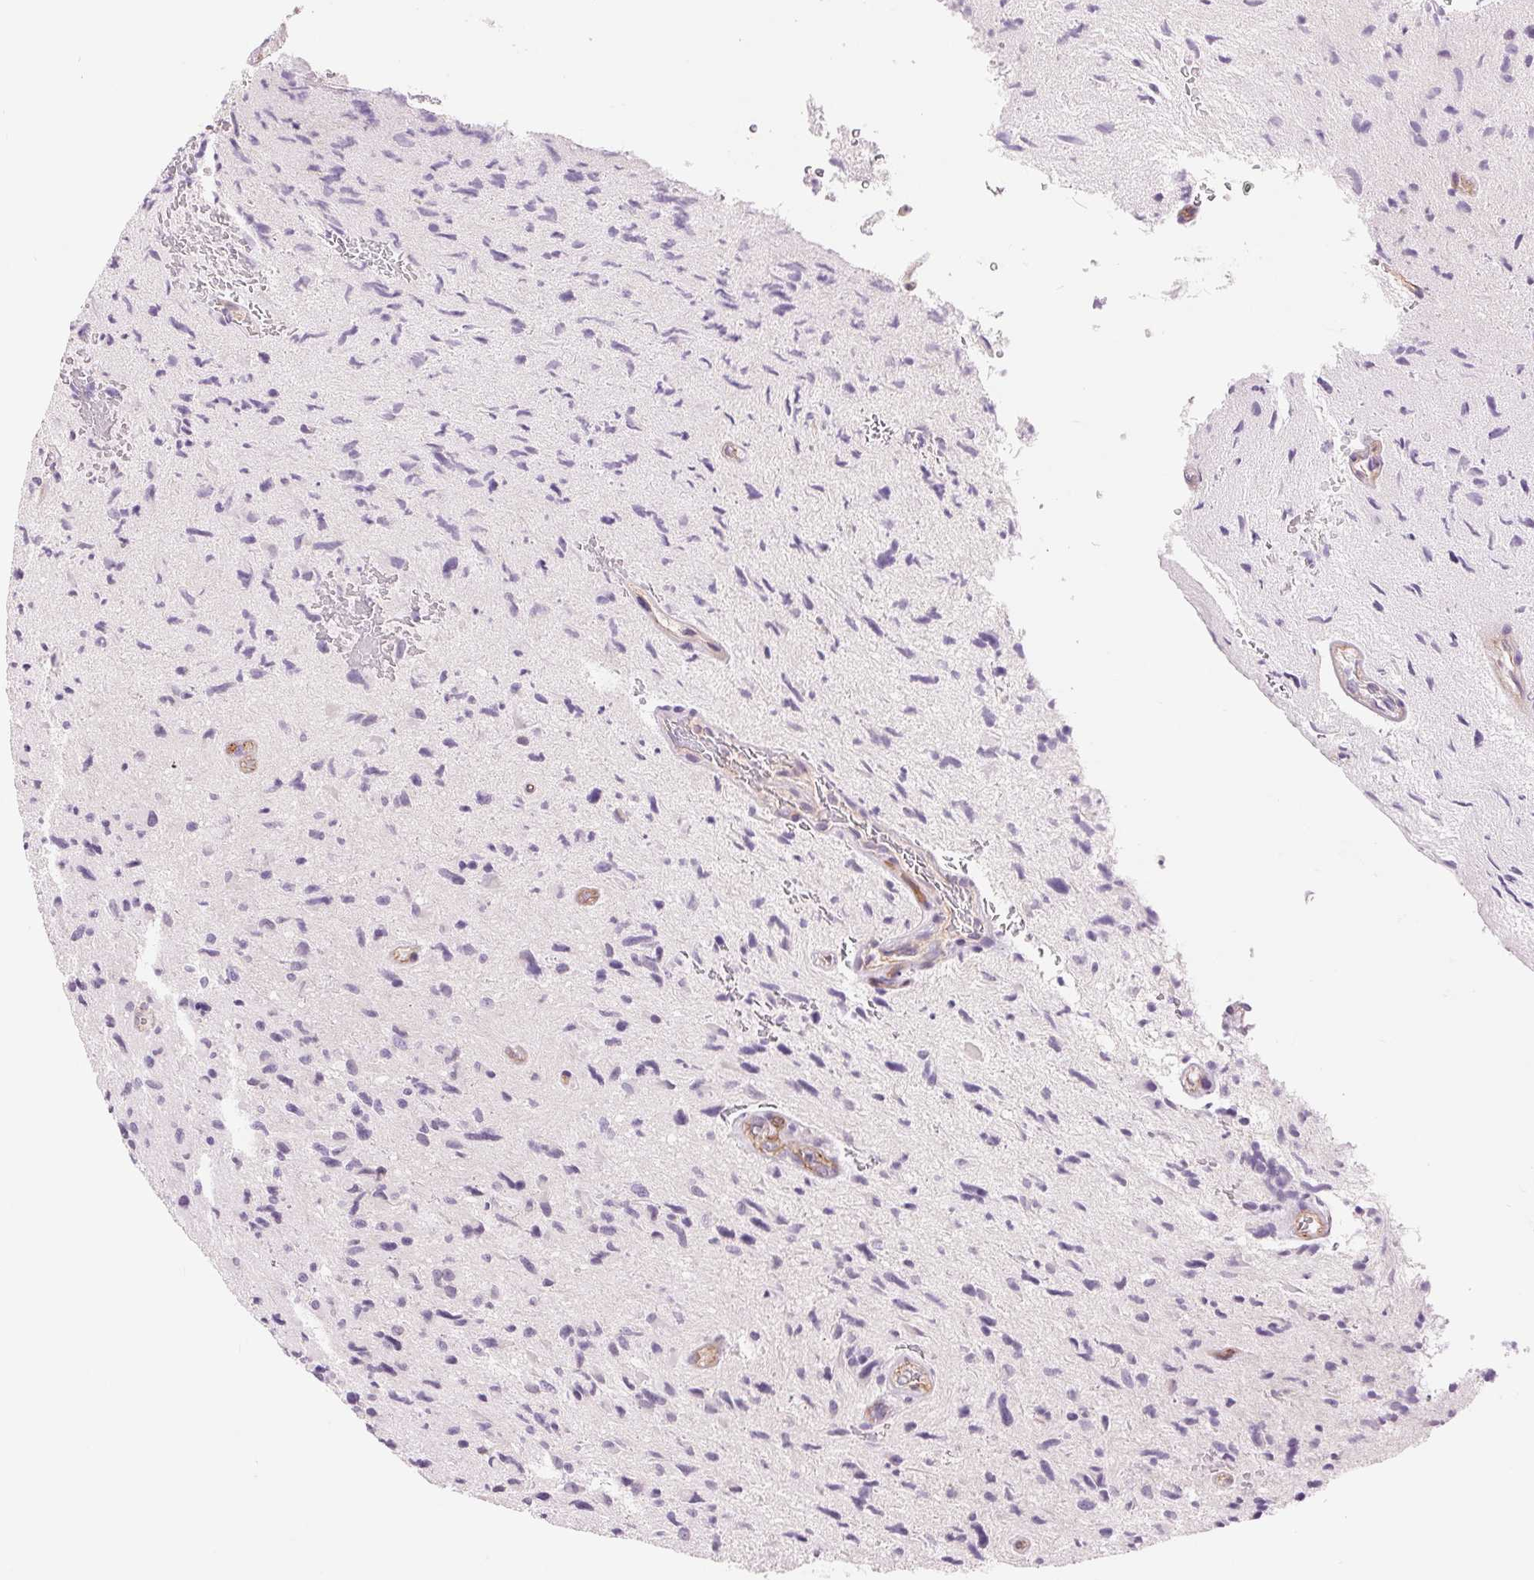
{"staining": {"intensity": "negative", "quantity": "none", "location": "none"}, "tissue": "glioma", "cell_type": "Tumor cells", "image_type": "cancer", "snomed": [{"axis": "morphology", "description": "Glioma, malignant, High grade"}, {"axis": "topography", "description": "Brain"}], "caption": "IHC micrograph of human glioma stained for a protein (brown), which displays no staining in tumor cells.", "gene": "DIXDC1", "patient": {"sex": "male", "age": 54}}